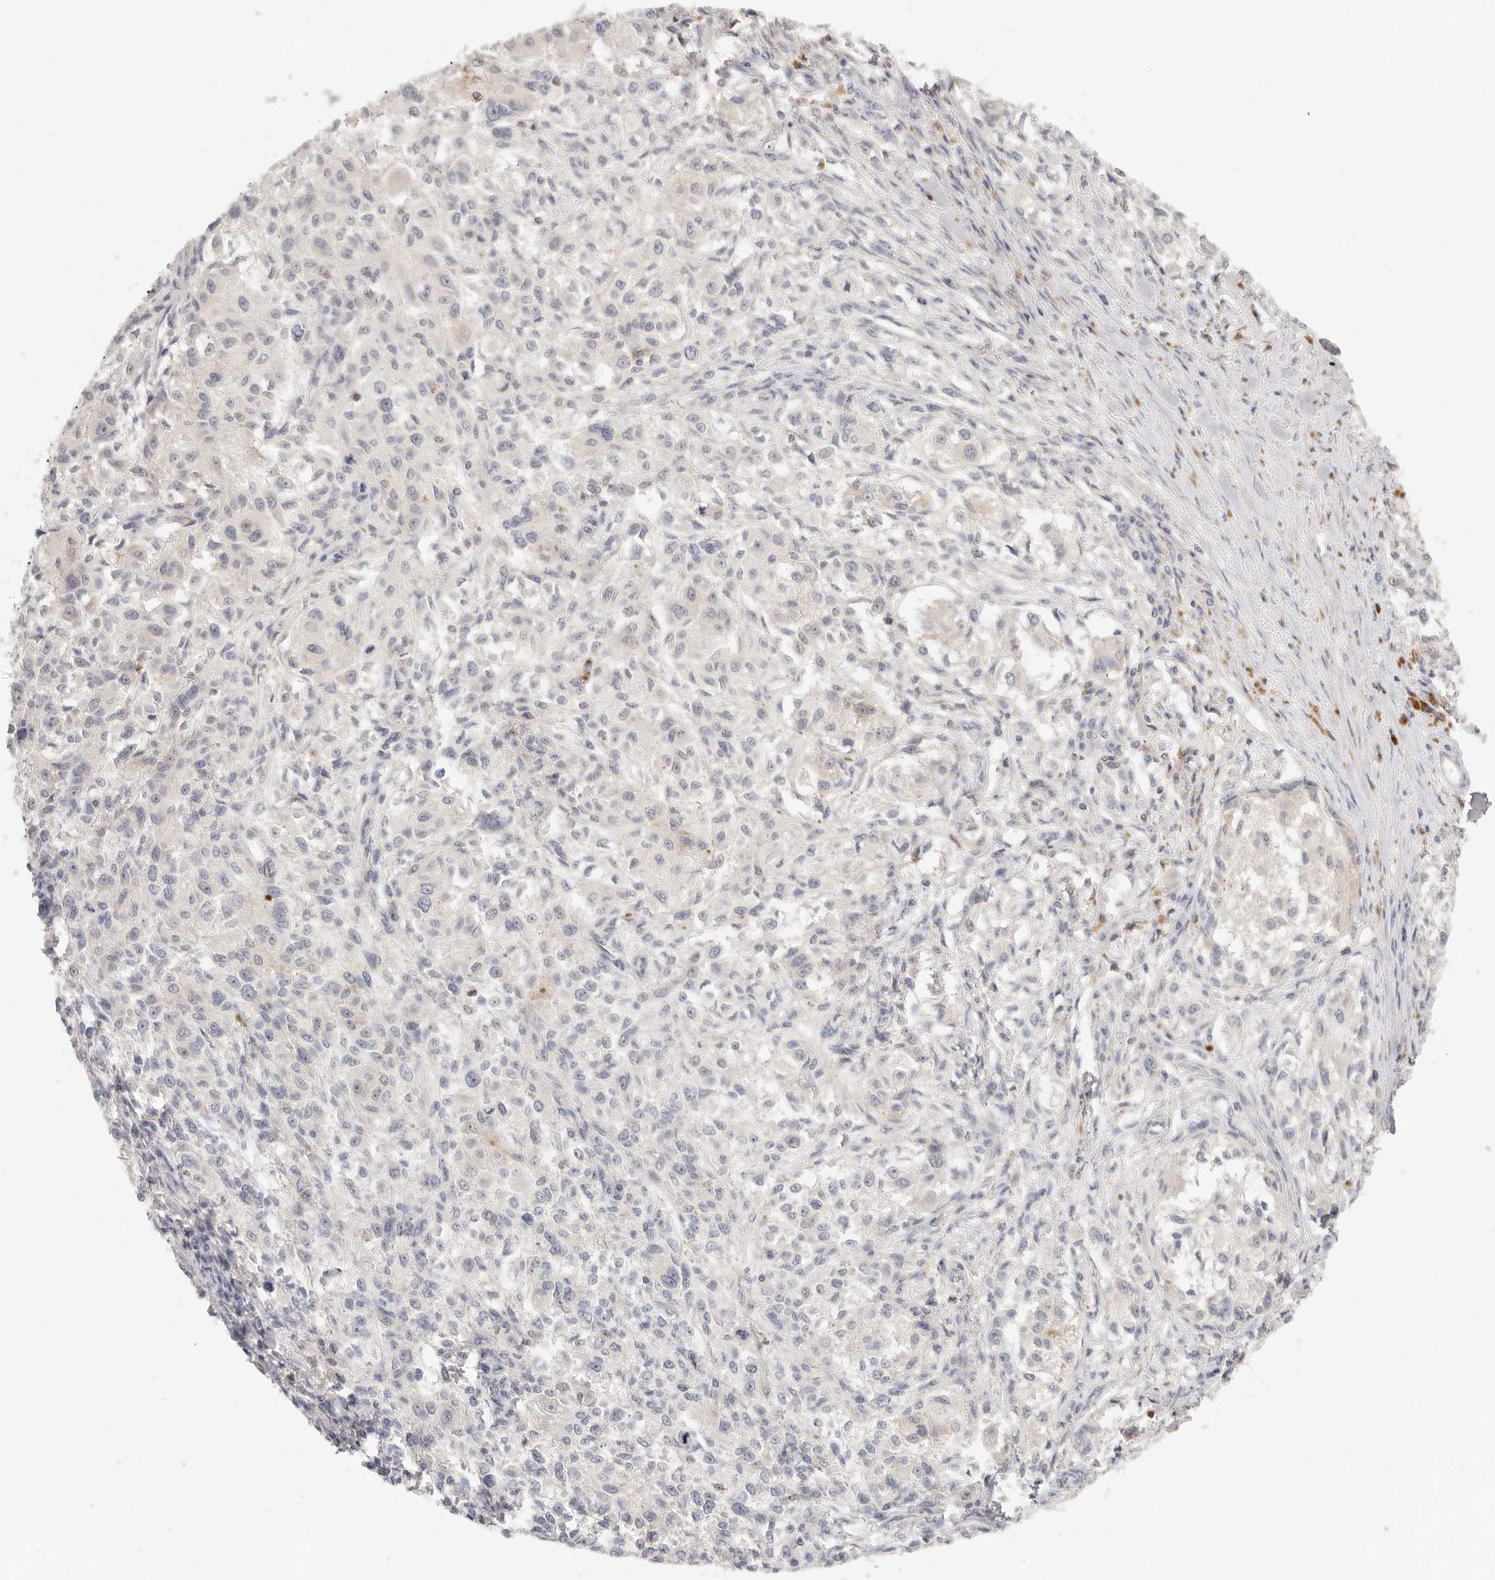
{"staining": {"intensity": "negative", "quantity": "none", "location": "none"}, "tissue": "melanoma", "cell_type": "Tumor cells", "image_type": "cancer", "snomed": [{"axis": "morphology", "description": "Necrosis, NOS"}, {"axis": "morphology", "description": "Malignant melanoma, NOS"}, {"axis": "topography", "description": "Skin"}], "caption": "The histopathology image shows no significant staining in tumor cells of malignant melanoma.", "gene": "LTB4R2", "patient": {"sex": "female", "age": 87}}